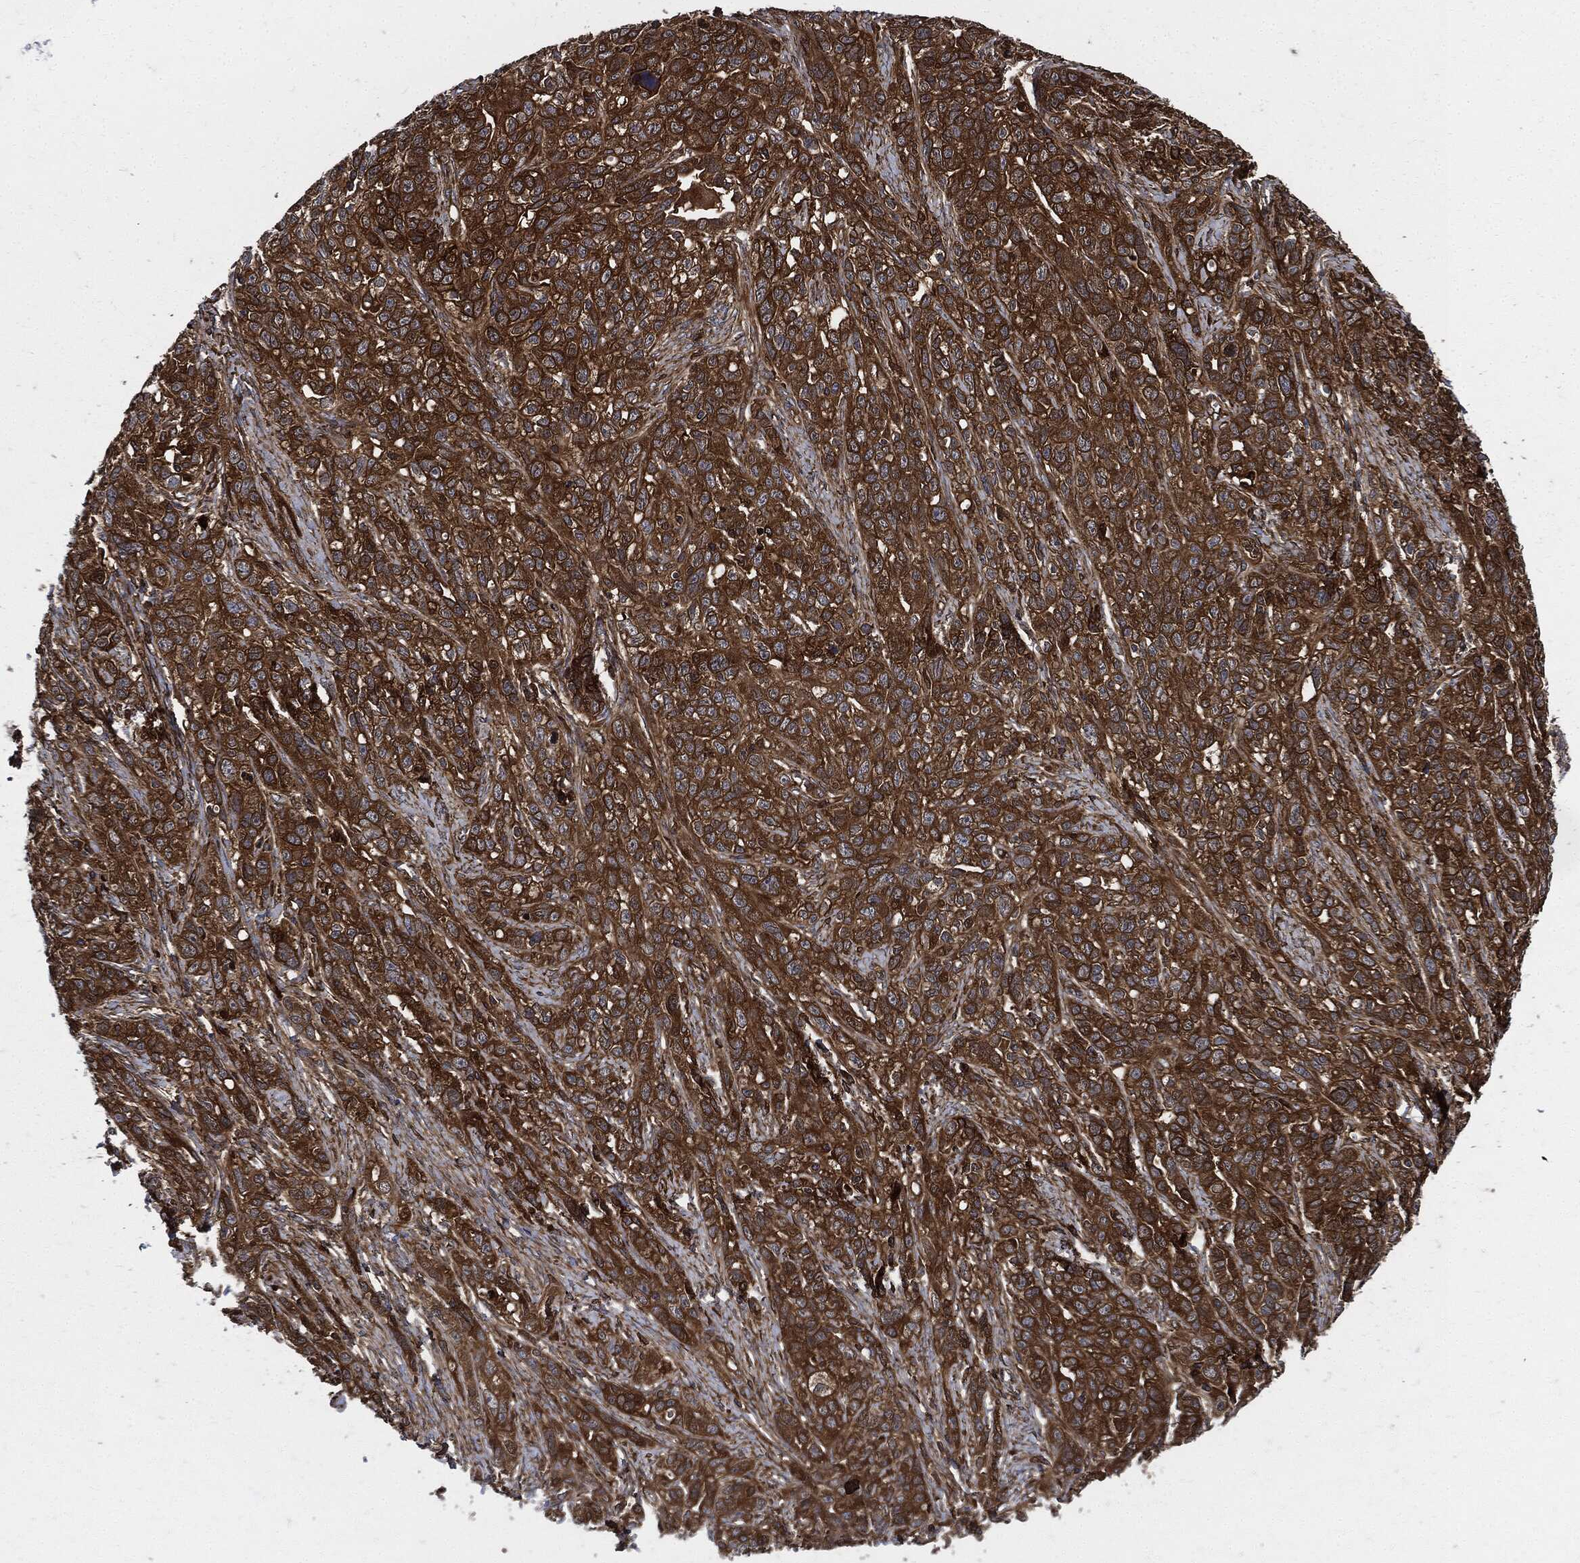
{"staining": {"intensity": "strong", "quantity": ">75%", "location": "cytoplasmic/membranous"}, "tissue": "ovarian cancer", "cell_type": "Tumor cells", "image_type": "cancer", "snomed": [{"axis": "morphology", "description": "Cystadenocarcinoma, serous, NOS"}, {"axis": "topography", "description": "Ovary"}], "caption": "Immunohistochemical staining of ovarian serous cystadenocarcinoma reveals high levels of strong cytoplasmic/membranous protein expression in approximately >75% of tumor cells. (DAB IHC with brightfield microscopy, high magnification).", "gene": "XPNPEP1", "patient": {"sex": "female", "age": 71}}